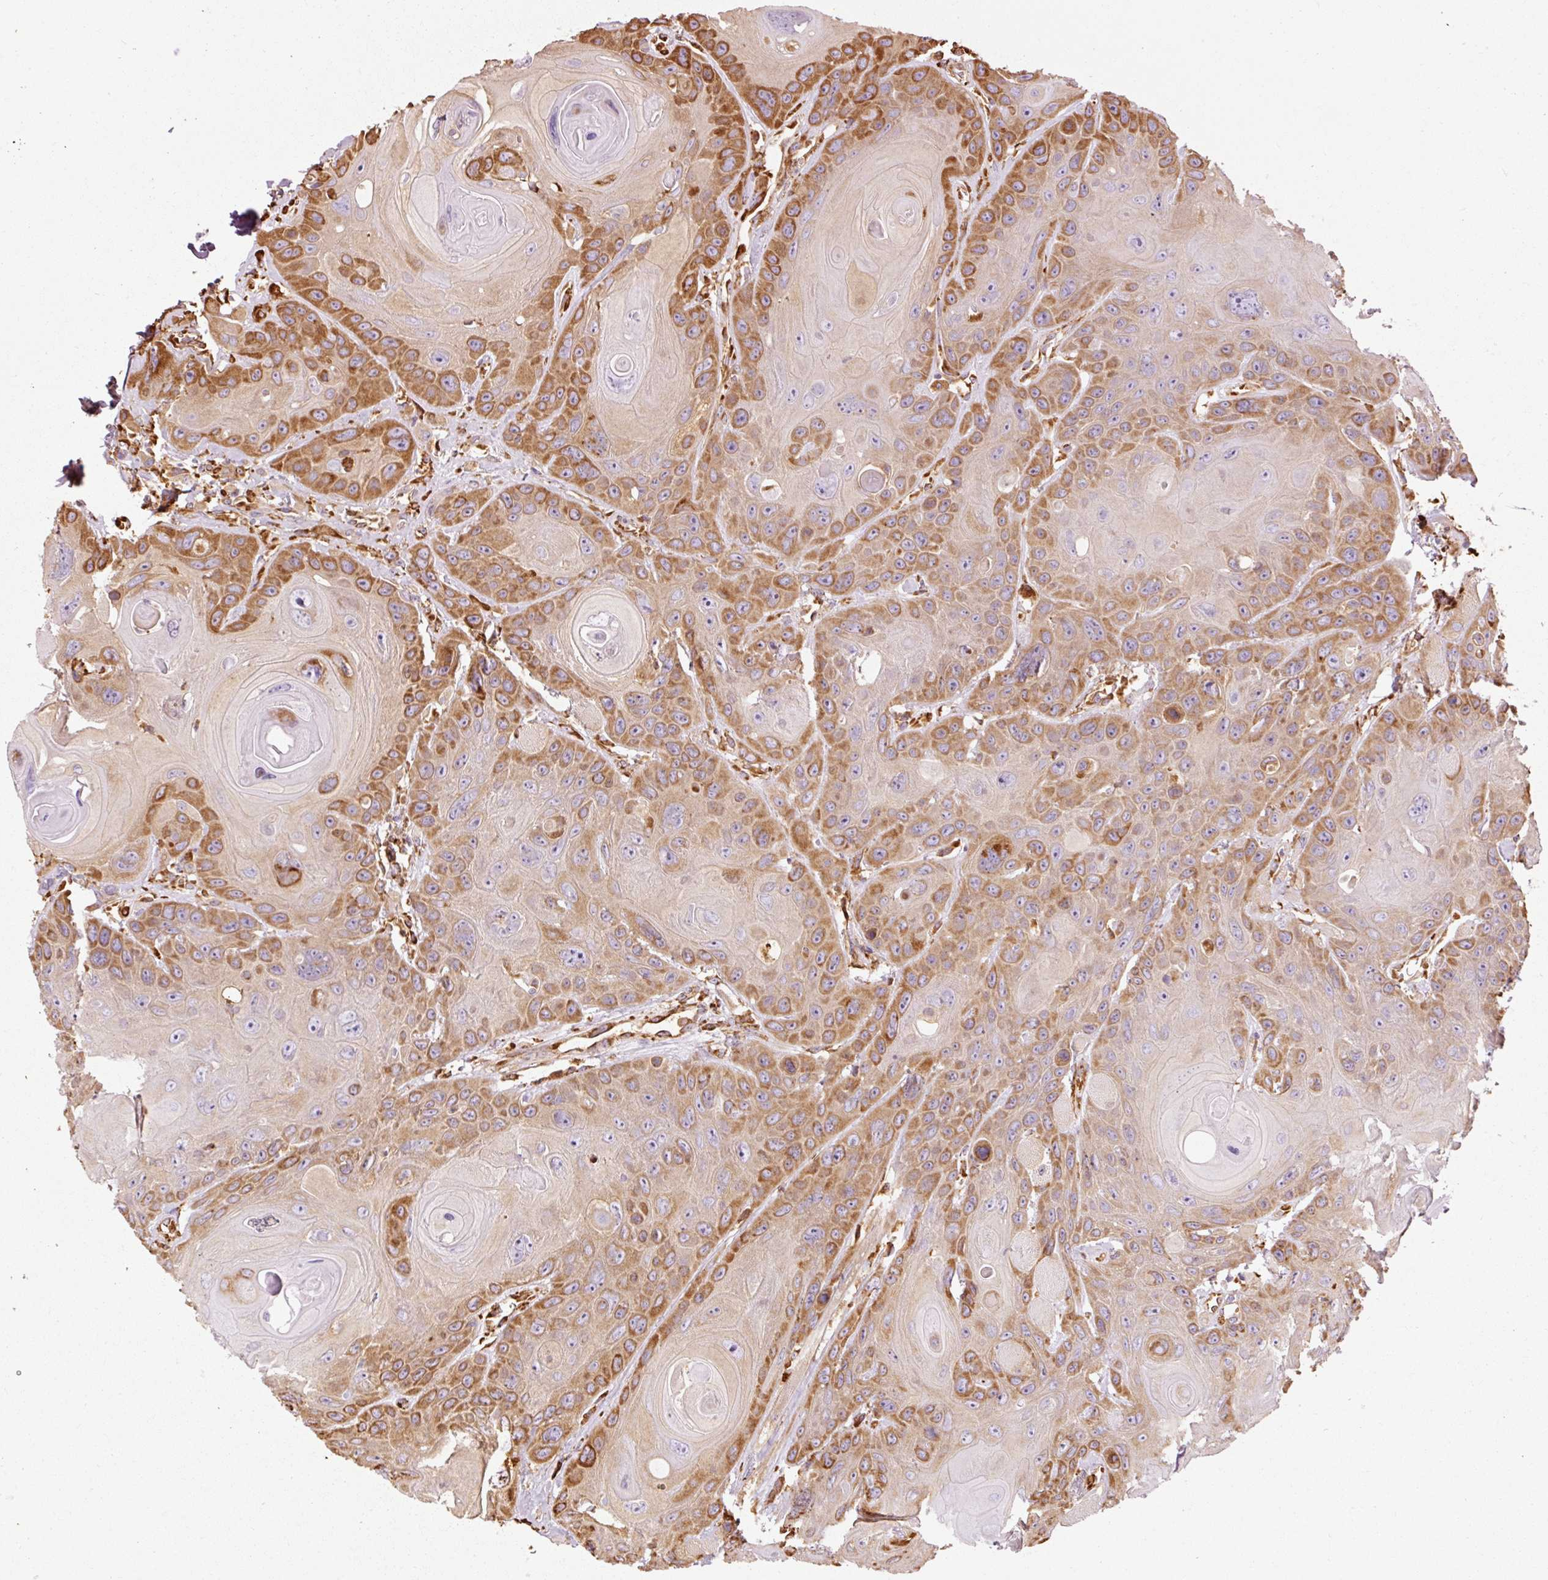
{"staining": {"intensity": "strong", "quantity": ">75%", "location": "cytoplasmic/membranous"}, "tissue": "head and neck cancer", "cell_type": "Tumor cells", "image_type": "cancer", "snomed": [{"axis": "morphology", "description": "Squamous cell carcinoma, NOS"}, {"axis": "topography", "description": "Head-Neck"}], "caption": "Immunohistochemistry (IHC) staining of head and neck cancer, which exhibits high levels of strong cytoplasmic/membranous staining in about >75% of tumor cells indicating strong cytoplasmic/membranous protein positivity. The staining was performed using DAB (brown) for protein detection and nuclei were counterstained in hematoxylin (blue).", "gene": "KLC1", "patient": {"sex": "female", "age": 59}}